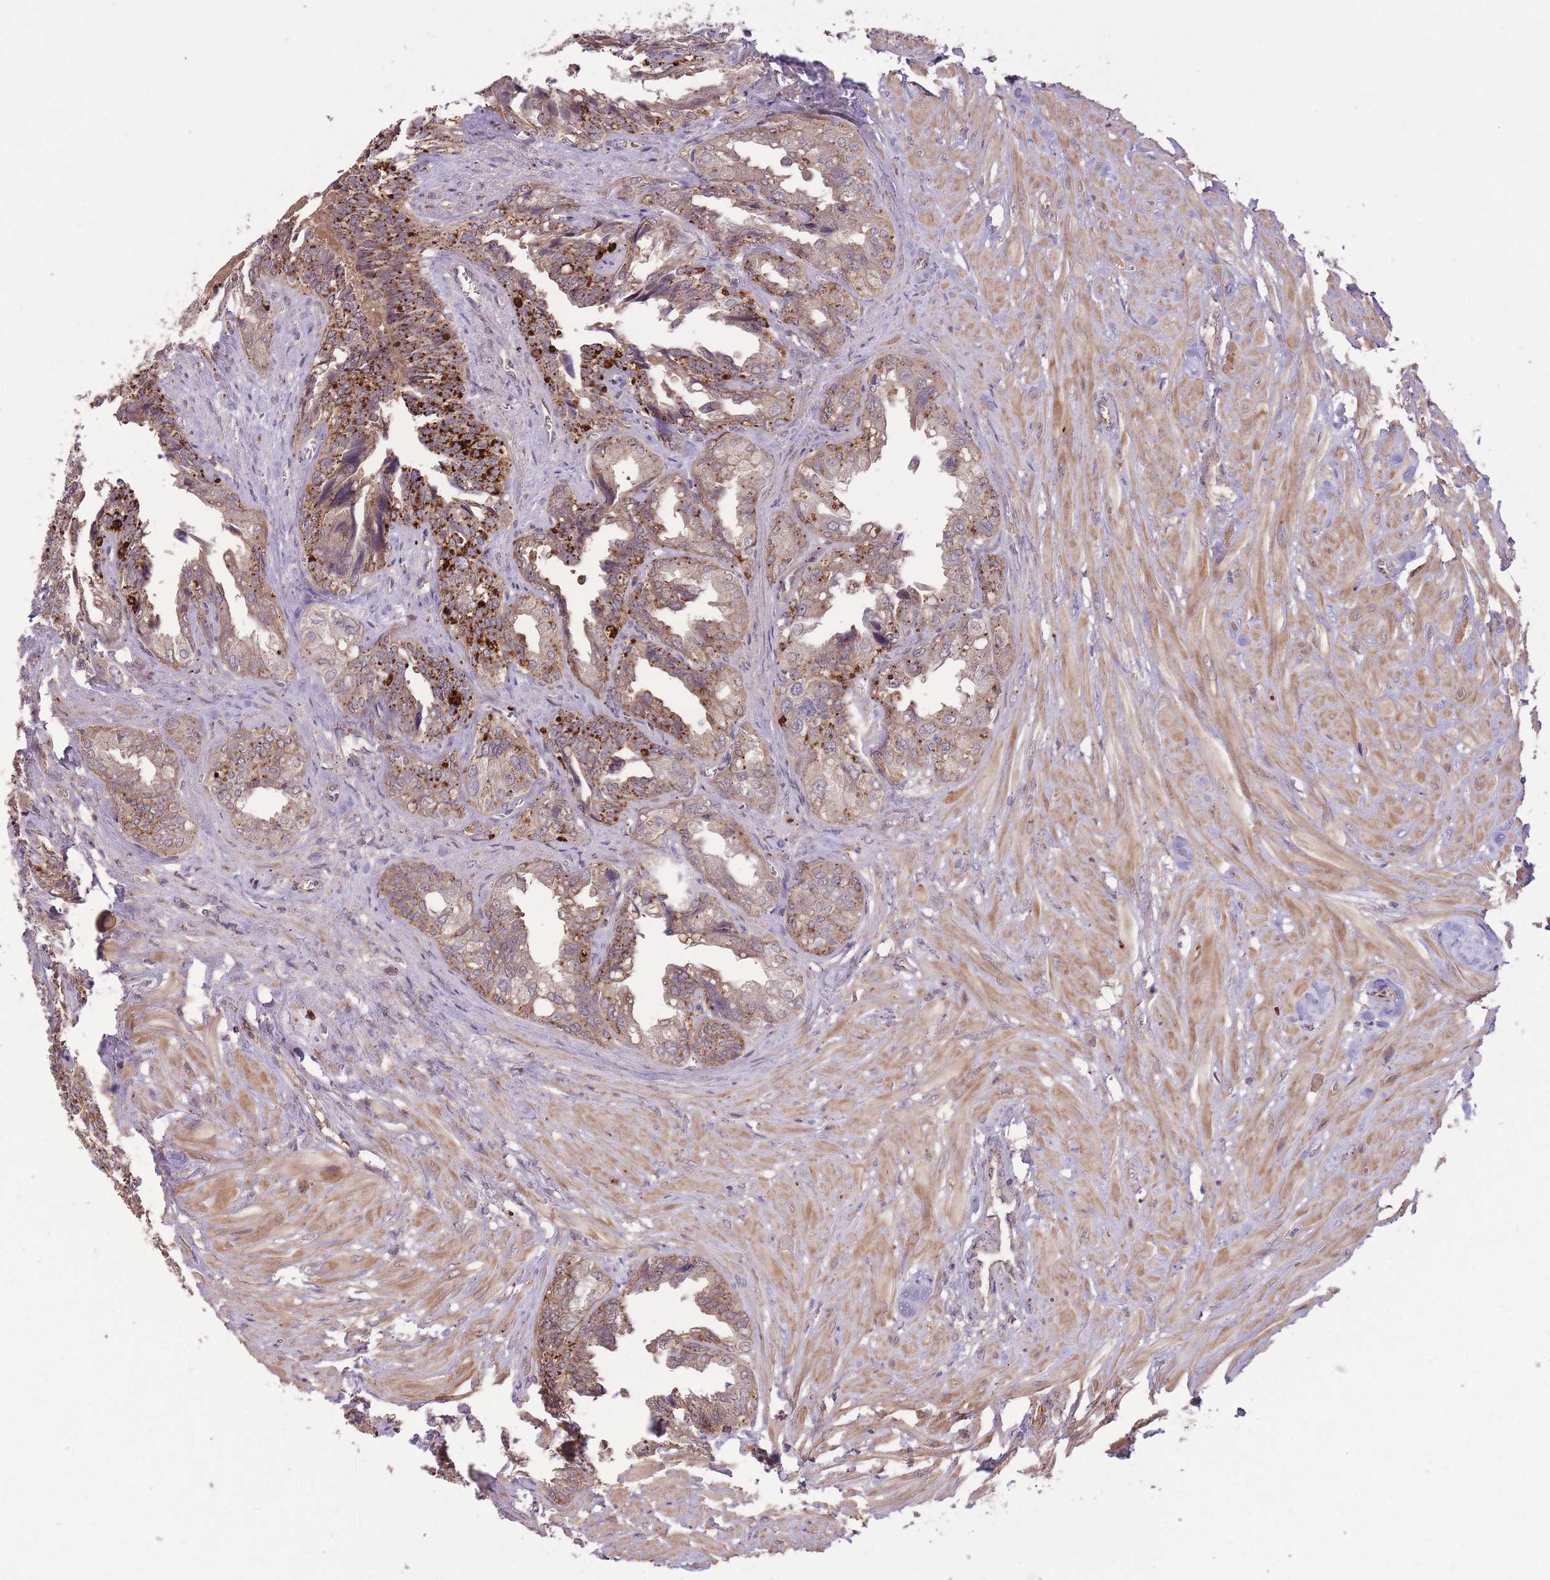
{"staining": {"intensity": "moderate", "quantity": "25%-75%", "location": "cytoplasmic/membranous"}, "tissue": "seminal vesicle", "cell_type": "Glandular cells", "image_type": "normal", "snomed": [{"axis": "morphology", "description": "Normal tissue, NOS"}, {"axis": "topography", "description": "Seminal veicle"}], "caption": "Immunohistochemistry (IHC) photomicrograph of unremarkable seminal vesicle: seminal vesicle stained using IHC reveals medium levels of moderate protein expression localized specifically in the cytoplasmic/membranous of glandular cells, appearing as a cytoplasmic/membranous brown color.", "gene": "POLR3F", "patient": {"sex": "male", "age": 67}}